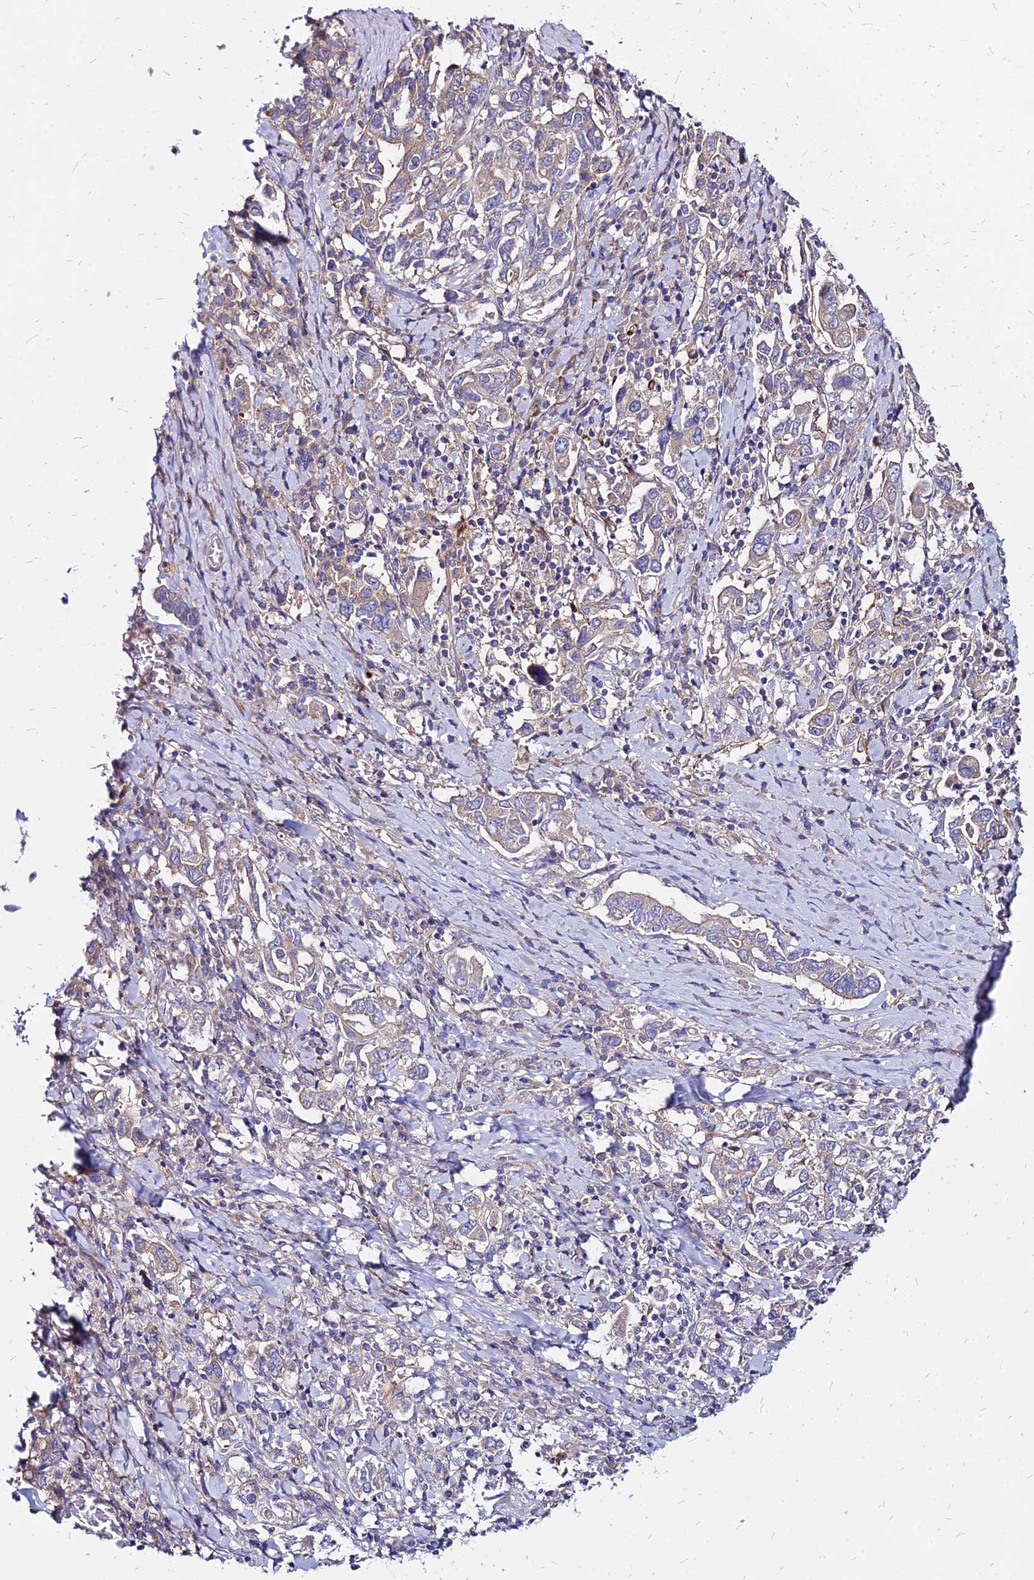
{"staining": {"intensity": "negative", "quantity": "none", "location": "none"}, "tissue": "stomach cancer", "cell_type": "Tumor cells", "image_type": "cancer", "snomed": [{"axis": "morphology", "description": "Adenocarcinoma, NOS"}, {"axis": "topography", "description": "Stomach, upper"}, {"axis": "topography", "description": "Stomach"}], "caption": "This is a image of immunohistochemistry staining of adenocarcinoma (stomach), which shows no expression in tumor cells.", "gene": "COMMD10", "patient": {"sex": "male", "age": 62}}